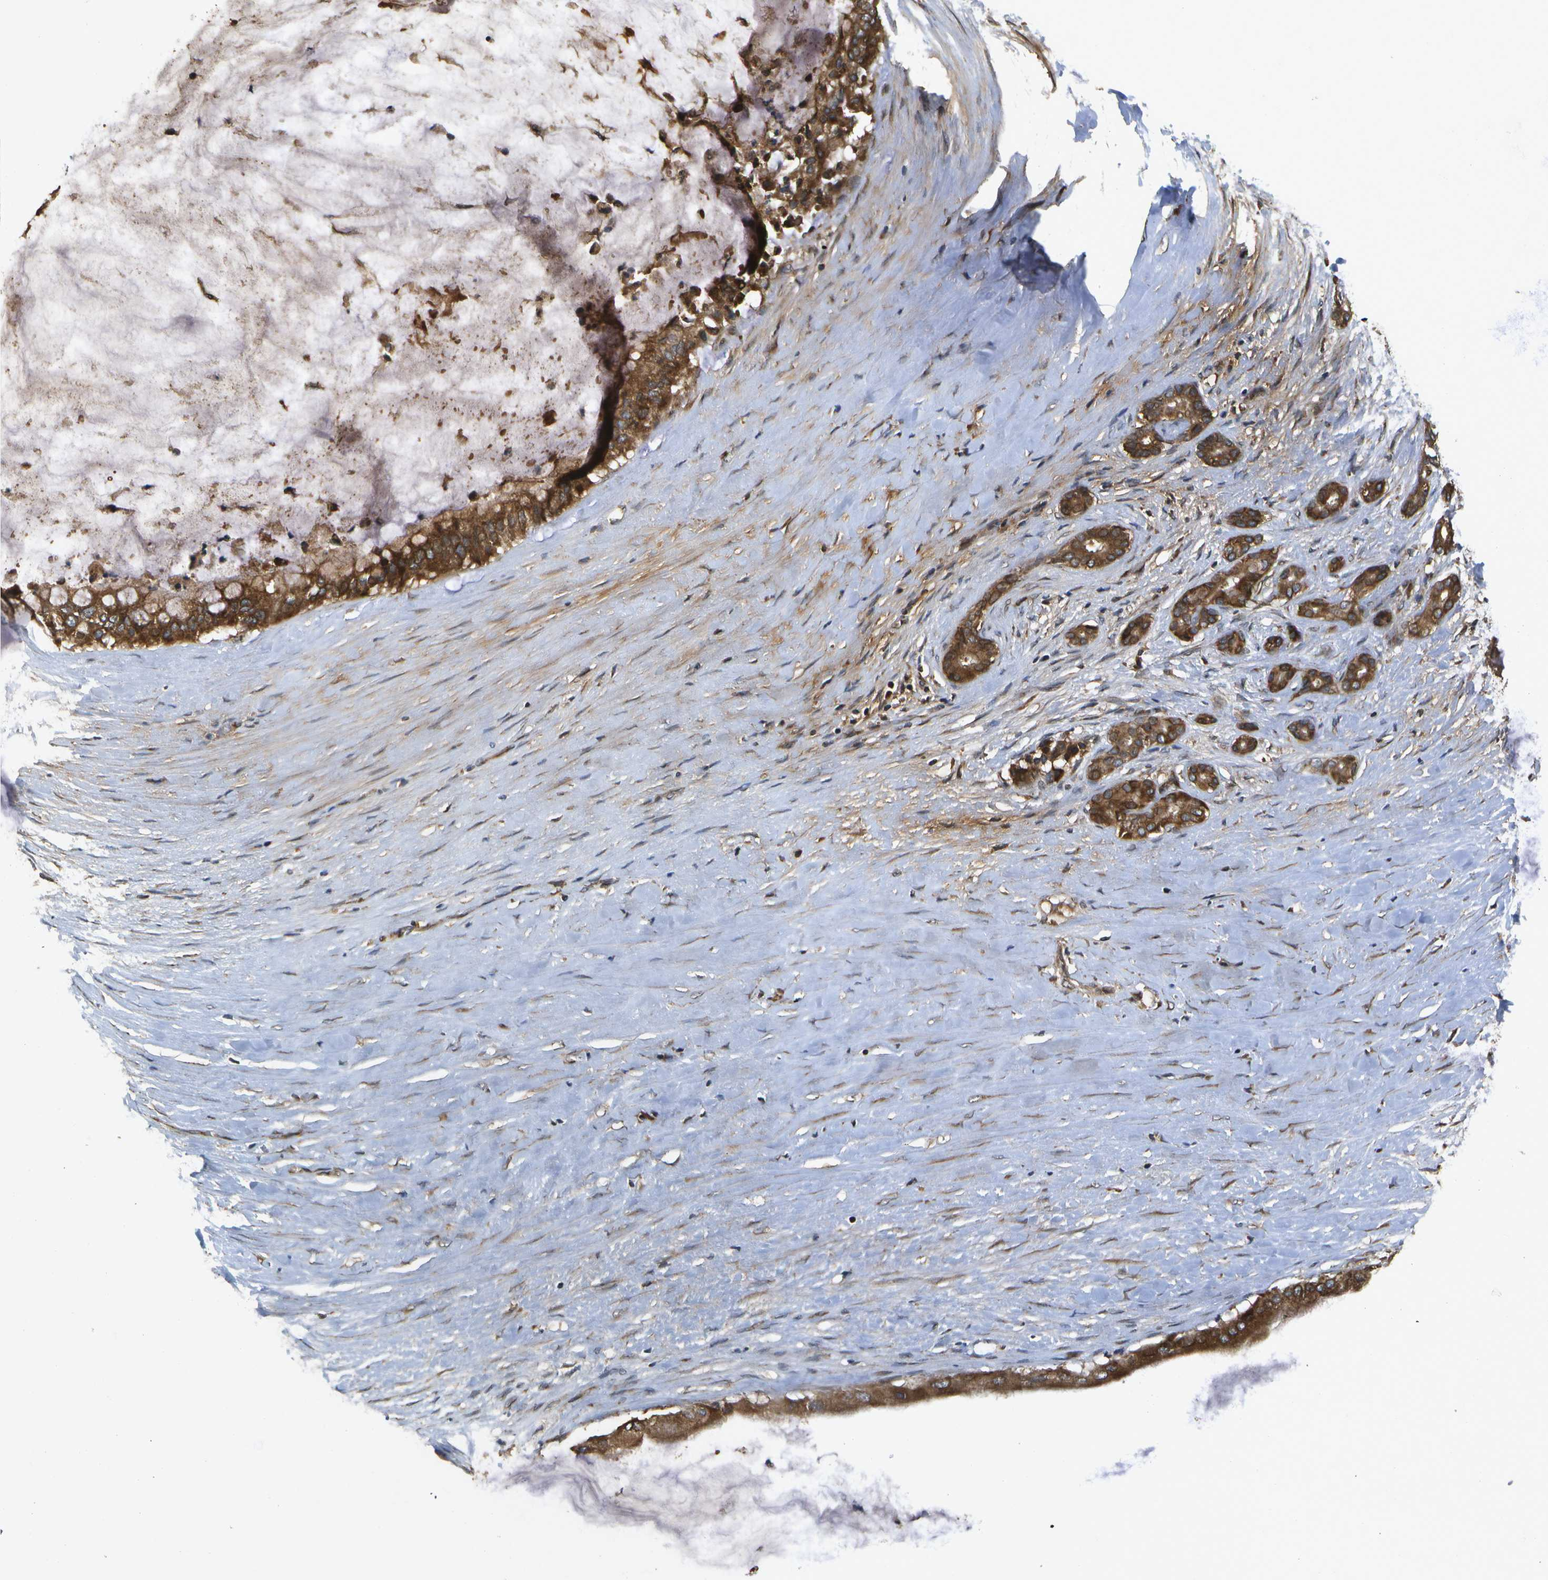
{"staining": {"intensity": "moderate", "quantity": ">75%", "location": "cytoplasmic/membranous"}, "tissue": "pancreatic cancer", "cell_type": "Tumor cells", "image_type": "cancer", "snomed": [{"axis": "morphology", "description": "Adenocarcinoma, NOS"}, {"axis": "topography", "description": "Pancreas"}], "caption": "Immunohistochemistry (IHC) micrograph of neoplastic tissue: pancreatic adenocarcinoma stained using immunohistochemistry (IHC) reveals medium levels of moderate protein expression localized specifically in the cytoplasmic/membranous of tumor cells, appearing as a cytoplasmic/membranous brown color.", "gene": "HFE", "patient": {"sex": "male", "age": 41}}